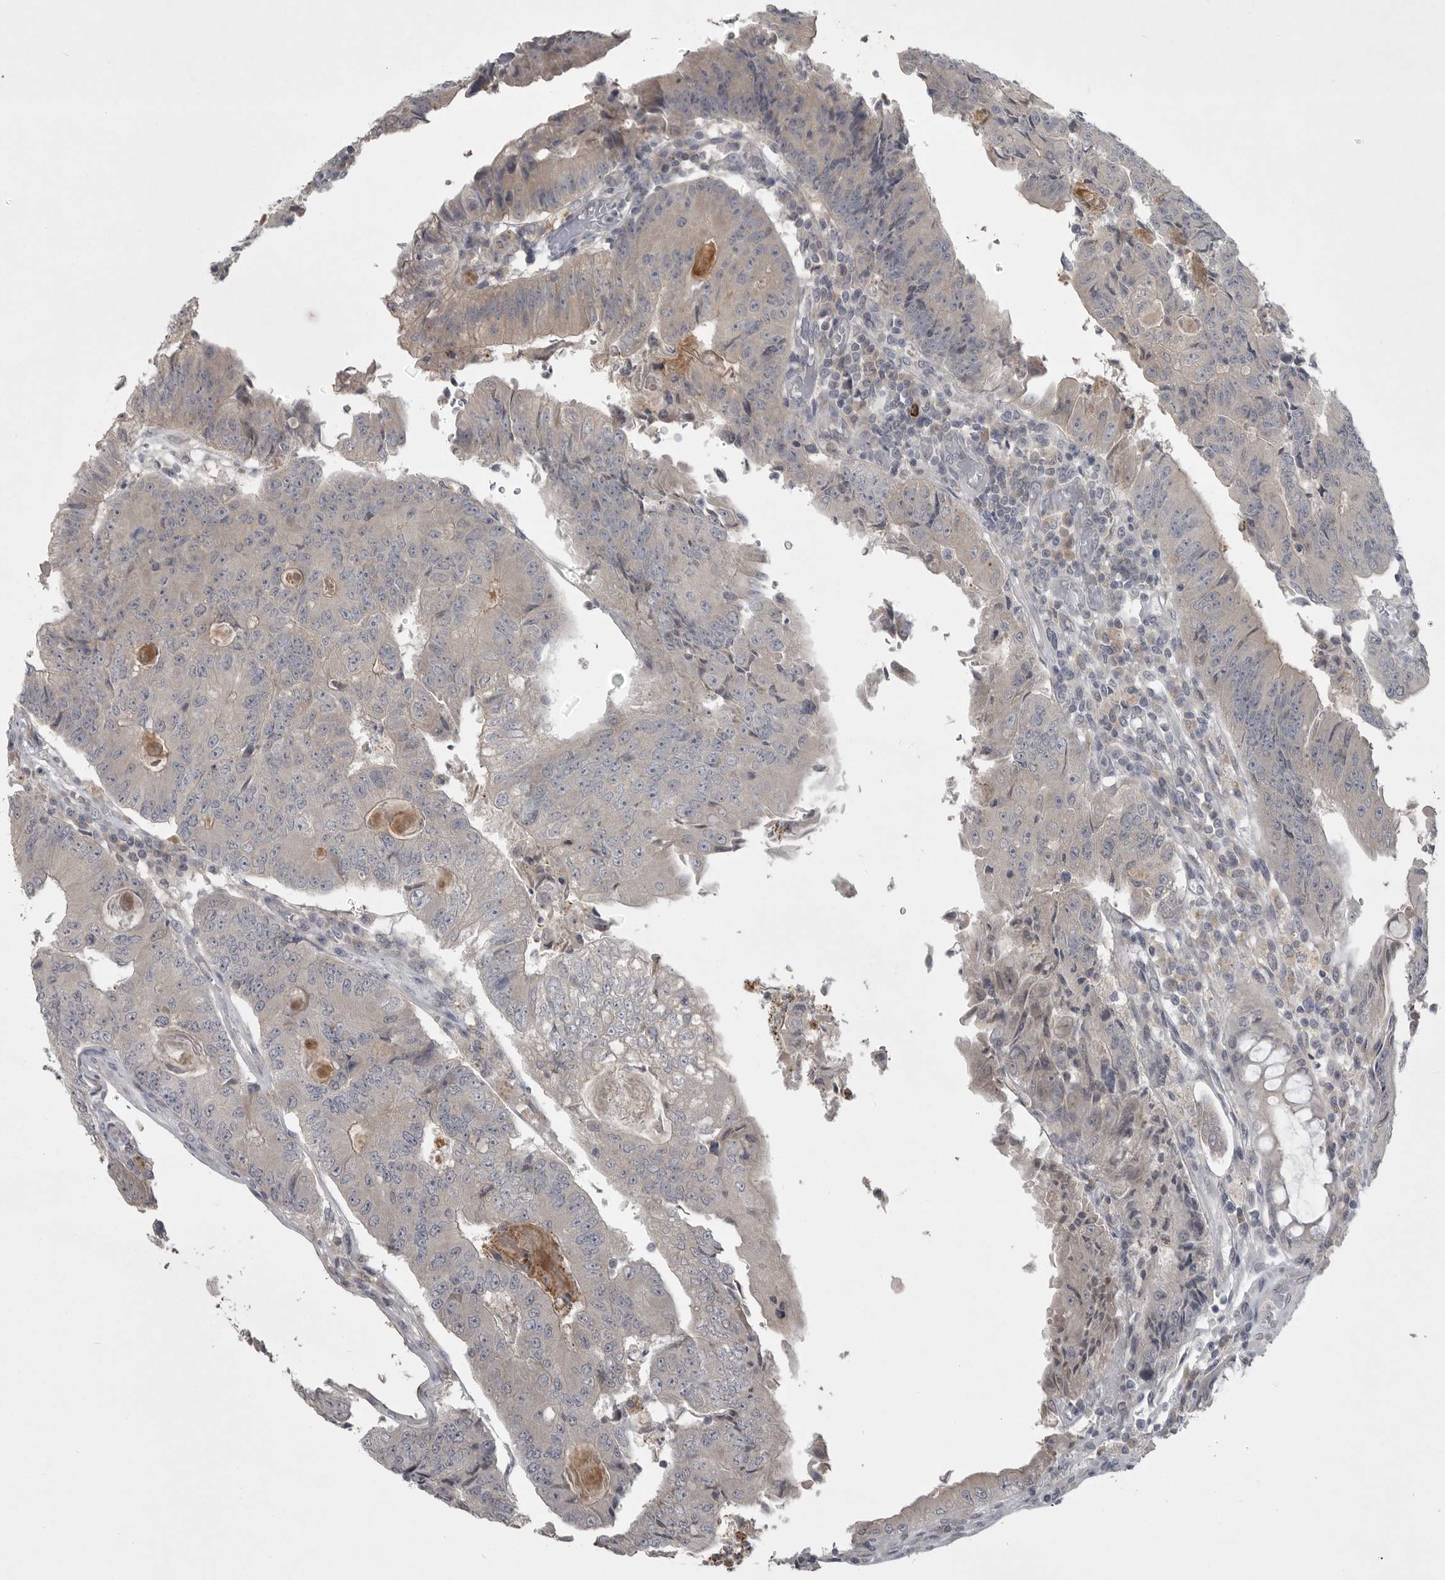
{"staining": {"intensity": "negative", "quantity": "none", "location": "none"}, "tissue": "colorectal cancer", "cell_type": "Tumor cells", "image_type": "cancer", "snomed": [{"axis": "morphology", "description": "Adenocarcinoma, NOS"}, {"axis": "topography", "description": "Colon"}], "caption": "IHC photomicrograph of neoplastic tissue: colorectal cancer (adenocarcinoma) stained with DAB (3,3'-diaminobenzidine) exhibits no significant protein staining in tumor cells.", "gene": "PHF13", "patient": {"sex": "female", "age": 67}}